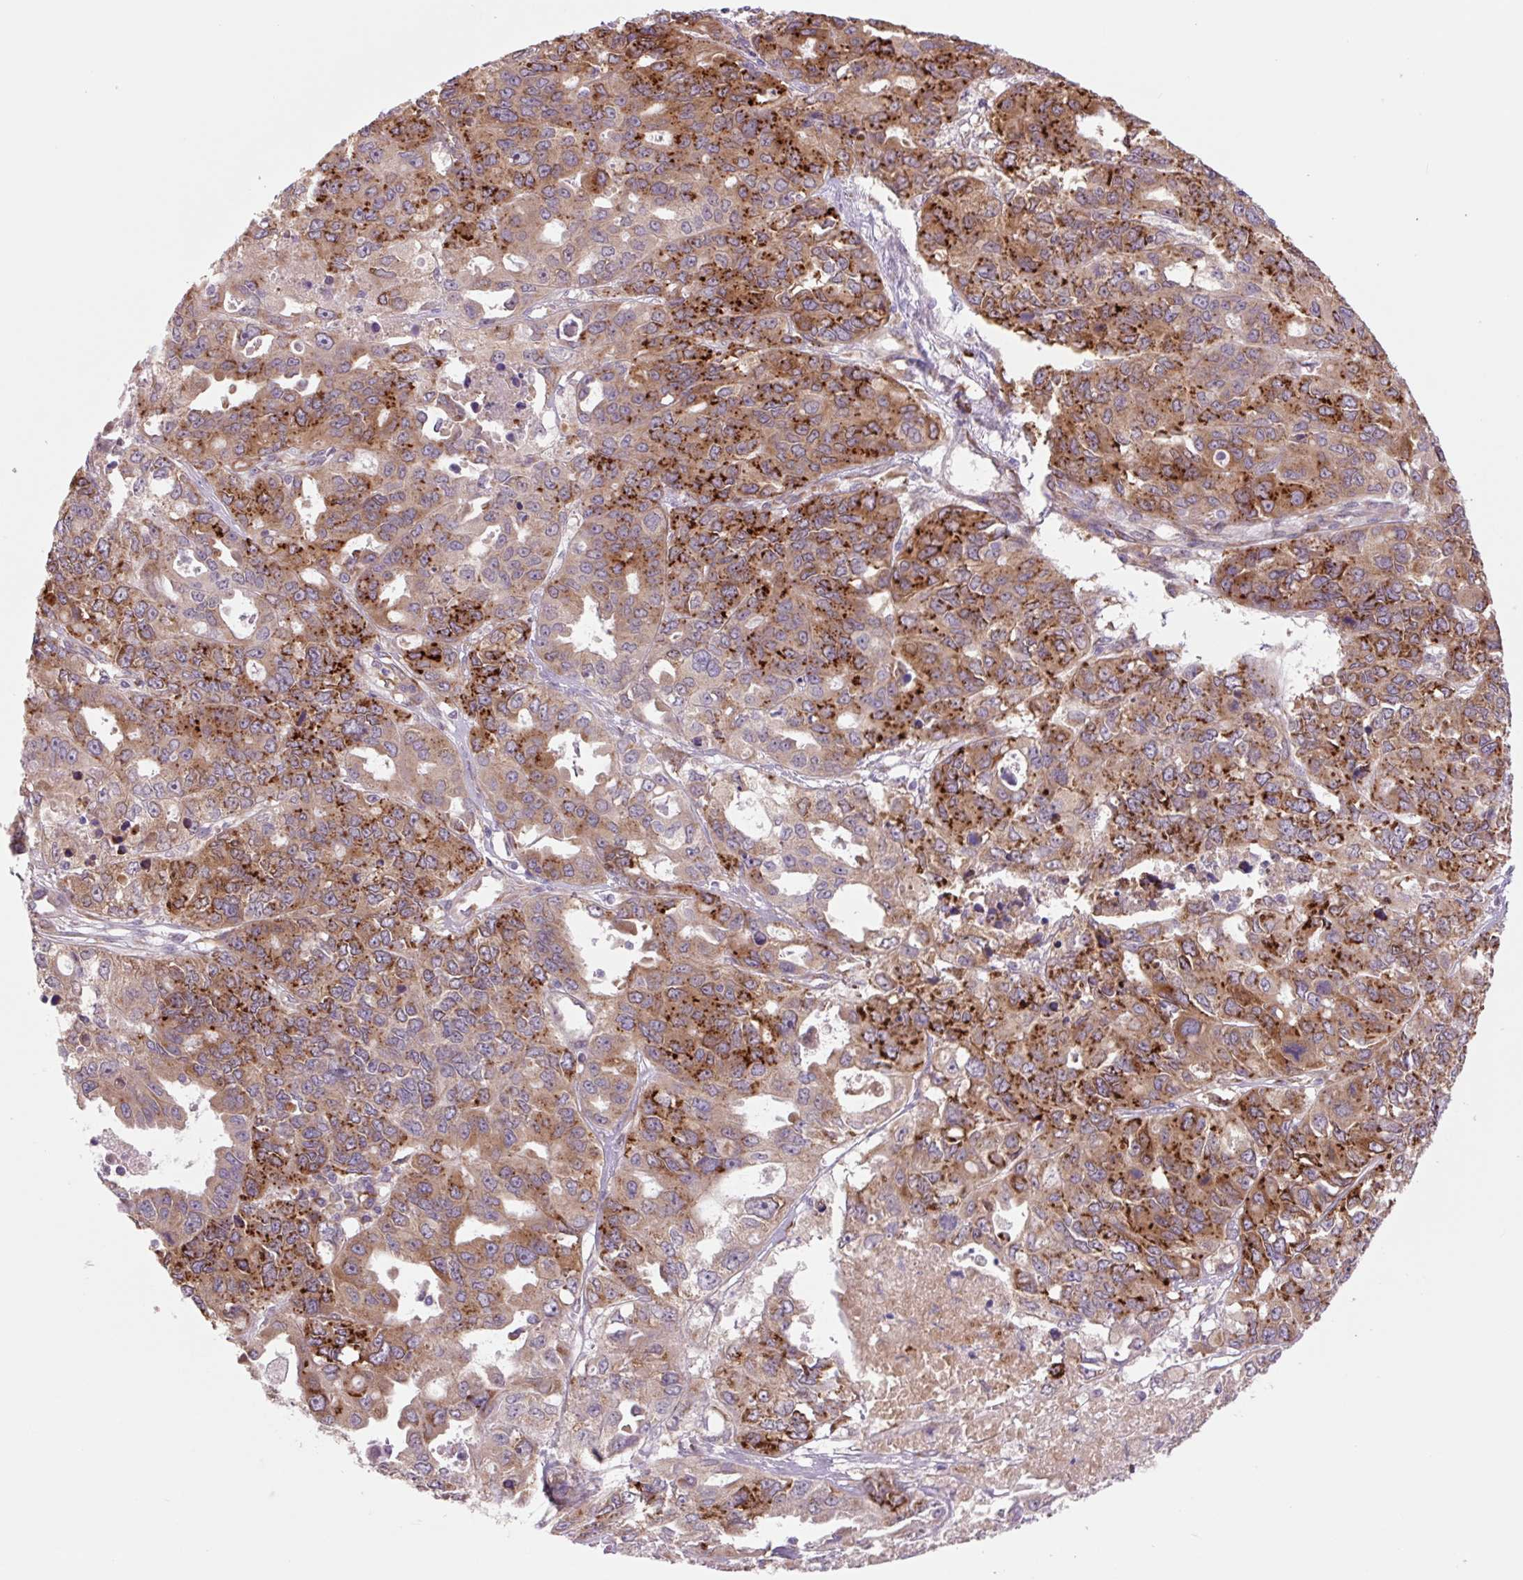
{"staining": {"intensity": "moderate", "quantity": ">75%", "location": "cytoplasmic/membranous"}, "tissue": "endometrial cancer", "cell_type": "Tumor cells", "image_type": "cancer", "snomed": [{"axis": "morphology", "description": "Adenocarcinoma, NOS"}, {"axis": "topography", "description": "Uterus"}], "caption": "Protein expression analysis of human adenocarcinoma (endometrial) reveals moderate cytoplasmic/membranous staining in approximately >75% of tumor cells. The staining is performed using DAB brown chromogen to label protein expression. The nuclei are counter-stained blue using hematoxylin.", "gene": "PLA2G4A", "patient": {"sex": "female", "age": 79}}